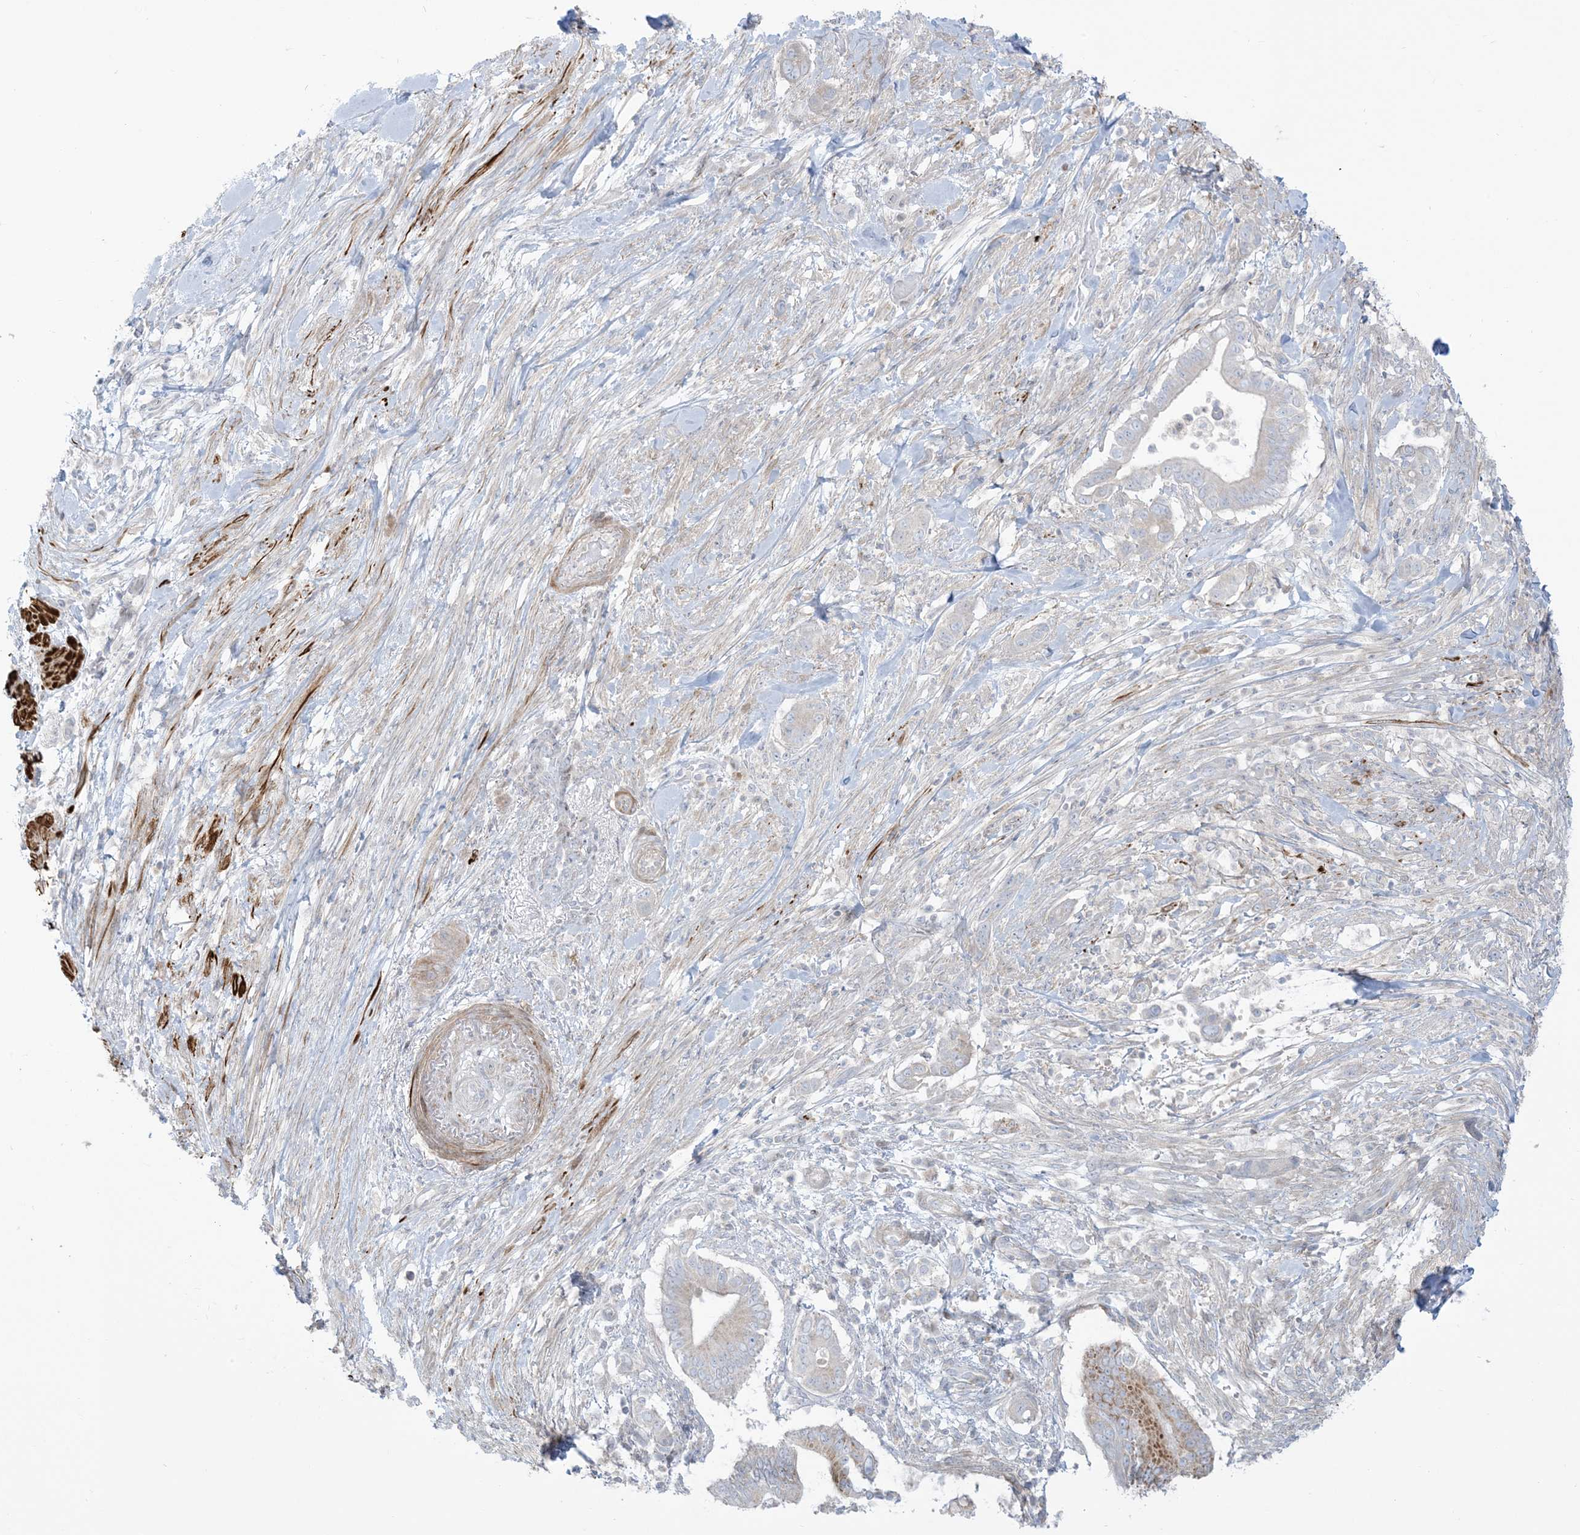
{"staining": {"intensity": "negative", "quantity": "none", "location": "none"}, "tissue": "pancreatic cancer", "cell_type": "Tumor cells", "image_type": "cancer", "snomed": [{"axis": "morphology", "description": "Adenocarcinoma, NOS"}, {"axis": "topography", "description": "Pancreas"}], "caption": "This is an immunohistochemistry (IHC) histopathology image of adenocarcinoma (pancreatic). There is no staining in tumor cells.", "gene": "AFTPH", "patient": {"sex": "male", "age": 68}}